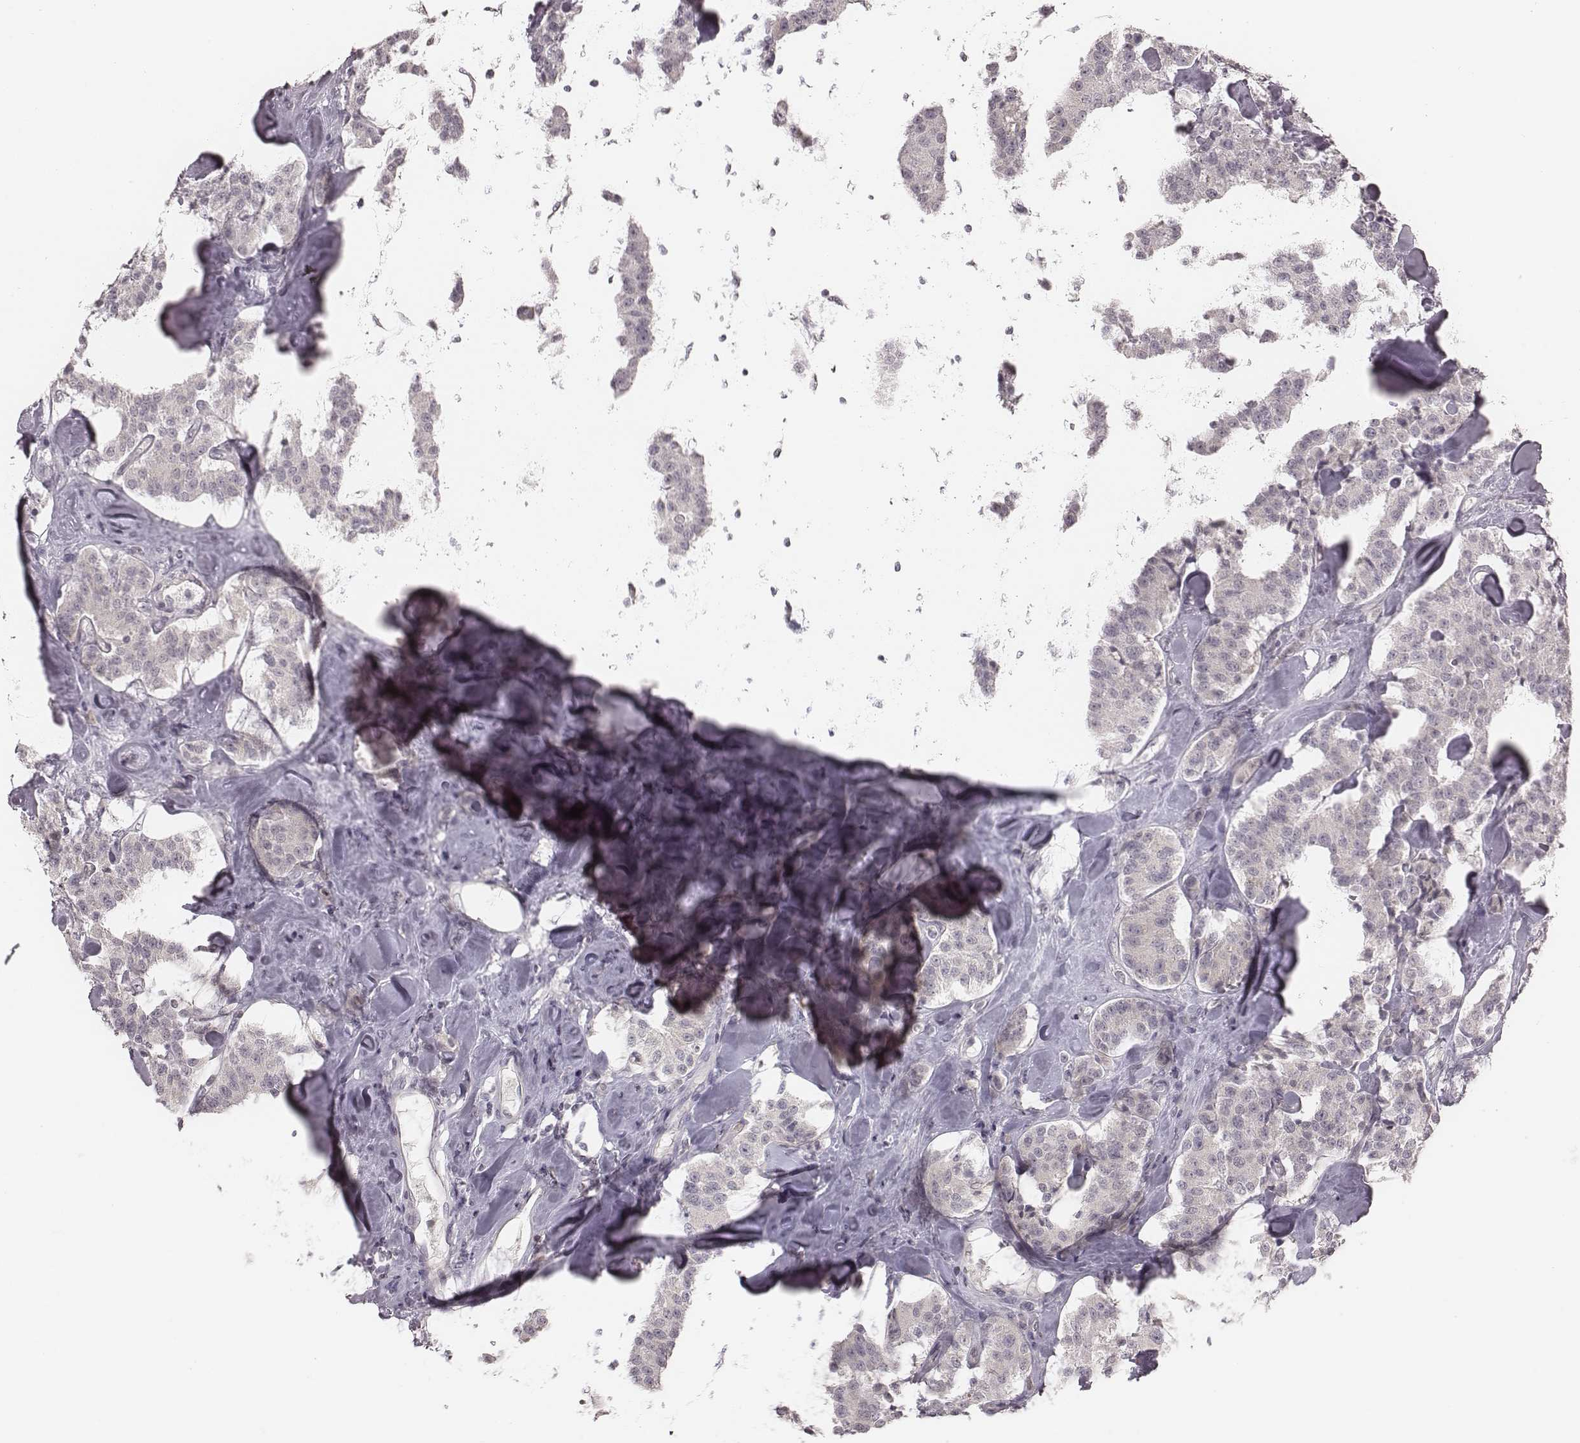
{"staining": {"intensity": "negative", "quantity": "none", "location": "none"}, "tissue": "carcinoid", "cell_type": "Tumor cells", "image_type": "cancer", "snomed": [{"axis": "morphology", "description": "Carcinoid, malignant, NOS"}, {"axis": "topography", "description": "Pancreas"}], "caption": "This is an immunohistochemistry image of carcinoid. There is no positivity in tumor cells.", "gene": "IQCG", "patient": {"sex": "male", "age": 41}}